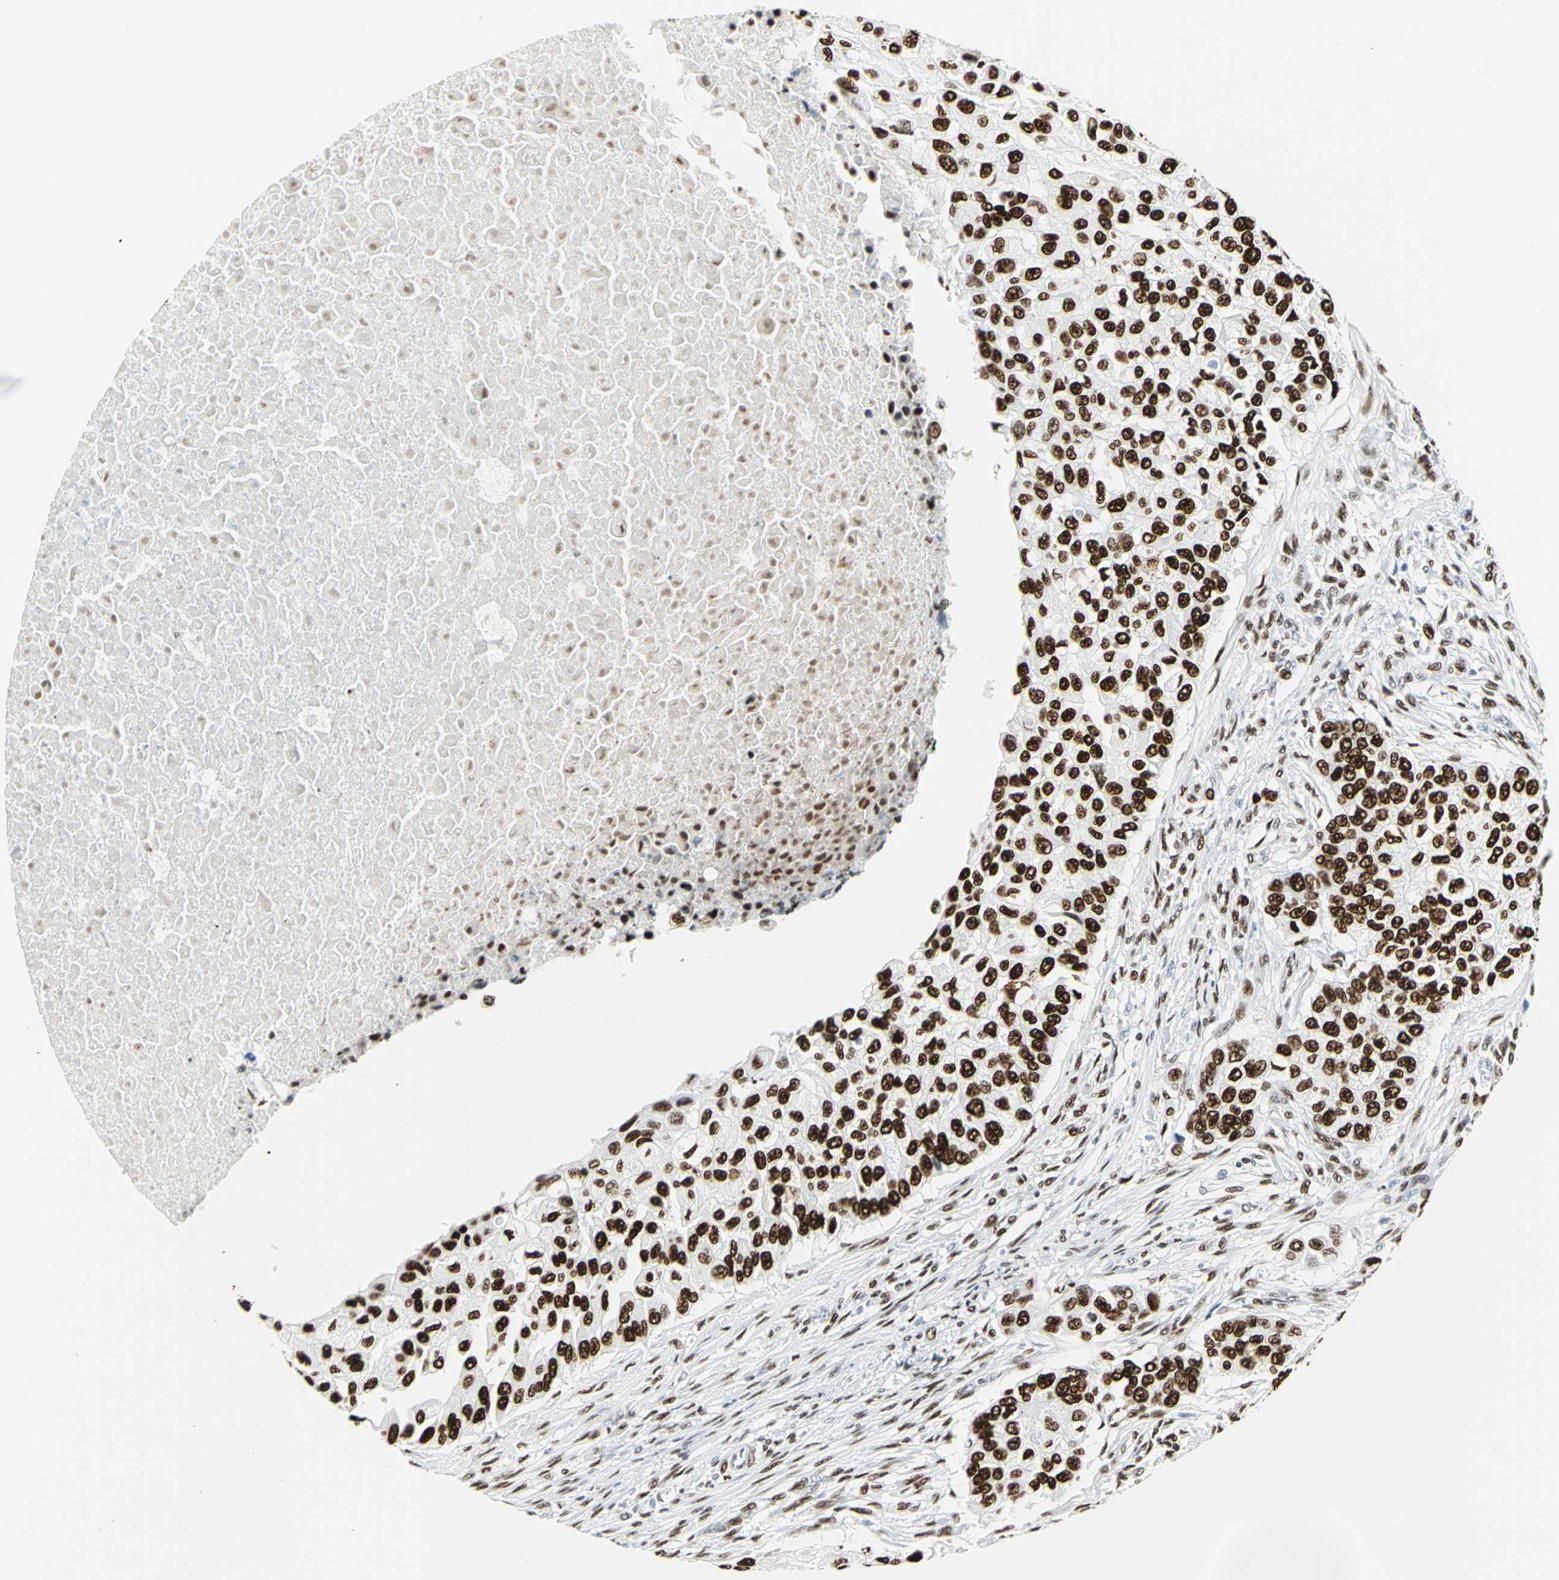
{"staining": {"intensity": "strong", "quantity": ">75%", "location": "nuclear"}, "tissue": "breast cancer", "cell_type": "Tumor cells", "image_type": "cancer", "snomed": [{"axis": "morphology", "description": "Normal tissue, NOS"}, {"axis": "morphology", "description": "Duct carcinoma"}, {"axis": "topography", "description": "Breast"}], "caption": "Brown immunohistochemical staining in intraductal carcinoma (breast) demonstrates strong nuclear positivity in approximately >75% of tumor cells.", "gene": "HDAC2", "patient": {"sex": "female", "age": 49}}